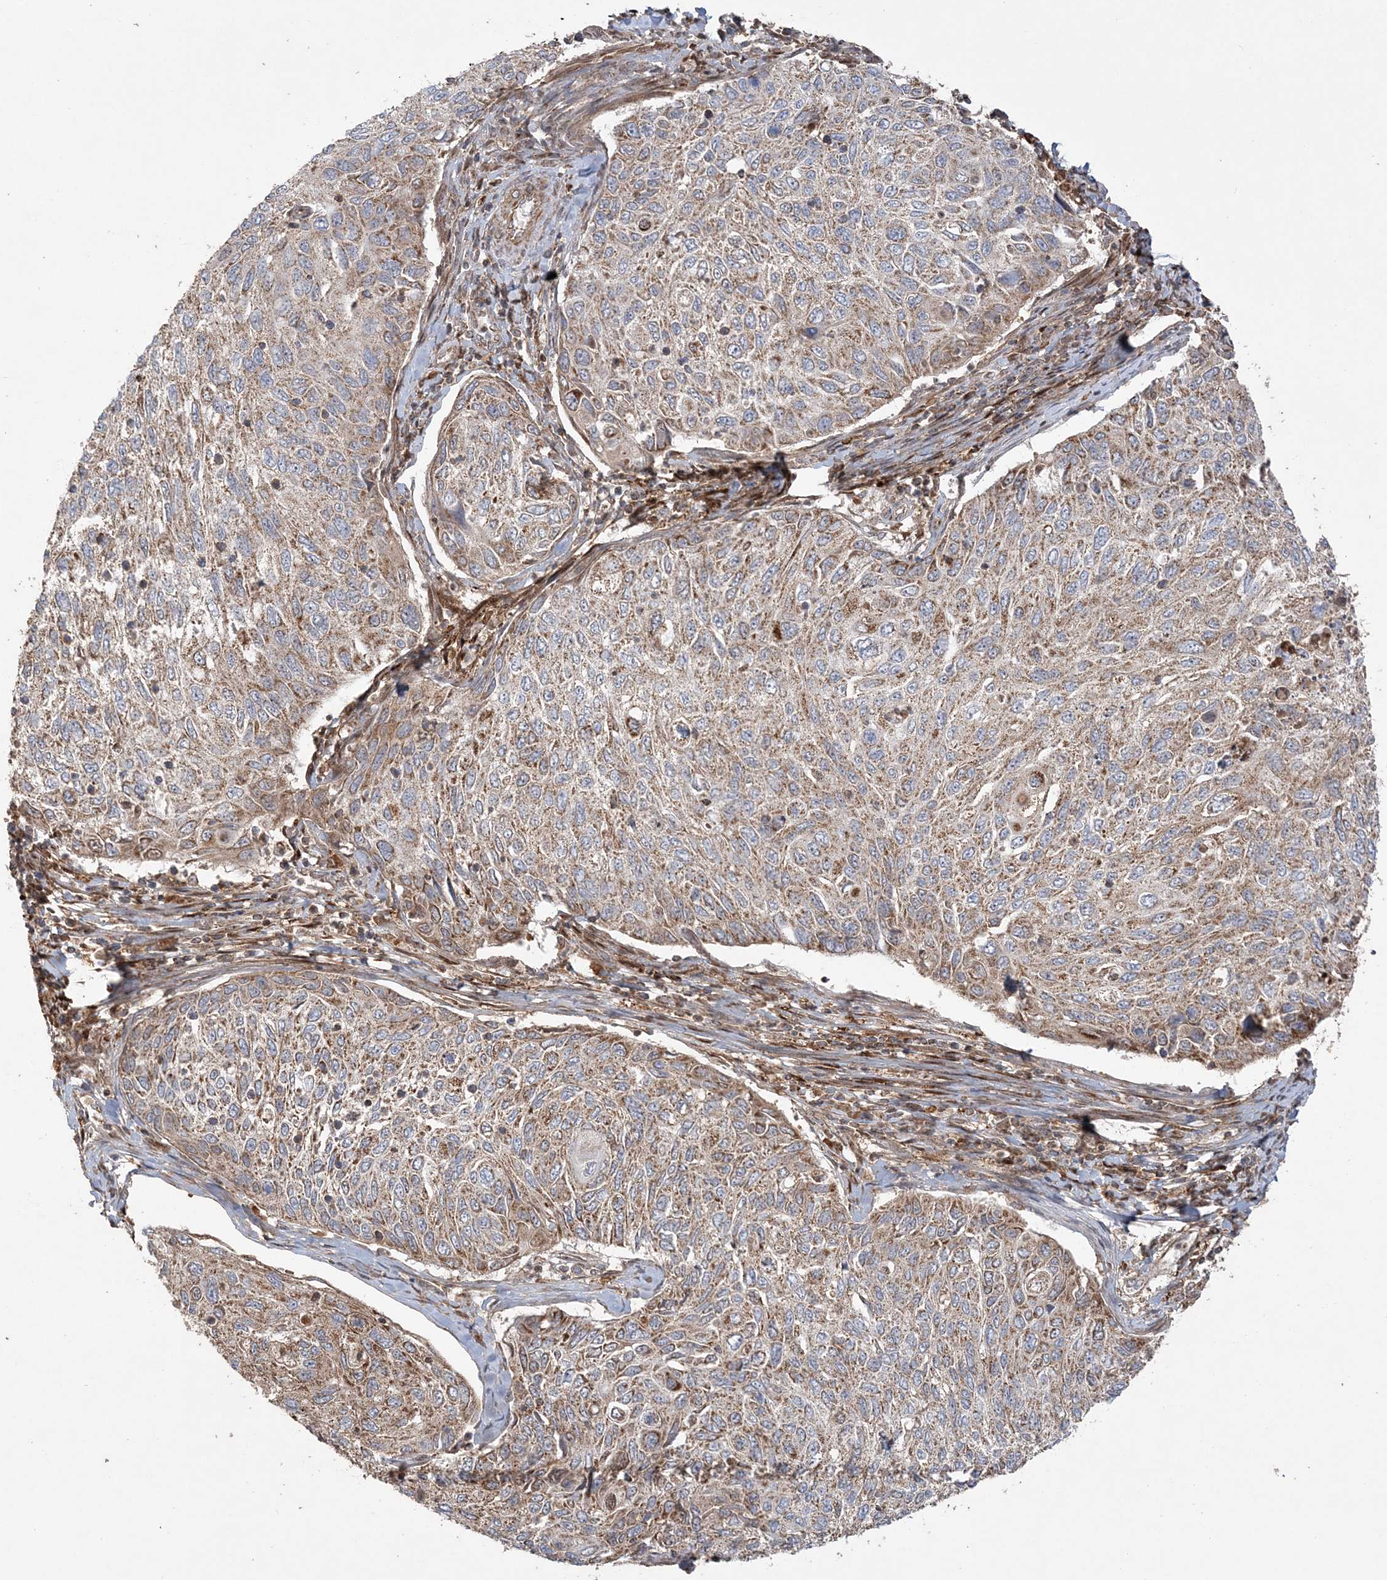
{"staining": {"intensity": "moderate", "quantity": ">75%", "location": "cytoplasmic/membranous"}, "tissue": "cervical cancer", "cell_type": "Tumor cells", "image_type": "cancer", "snomed": [{"axis": "morphology", "description": "Squamous cell carcinoma, NOS"}, {"axis": "topography", "description": "Cervix"}], "caption": "A high-resolution micrograph shows immunohistochemistry staining of cervical cancer (squamous cell carcinoma), which displays moderate cytoplasmic/membranous expression in approximately >75% of tumor cells. The staining is performed using DAB (3,3'-diaminobenzidine) brown chromogen to label protein expression. The nuclei are counter-stained blue using hematoxylin.", "gene": "SCLT1", "patient": {"sex": "female", "age": 70}}